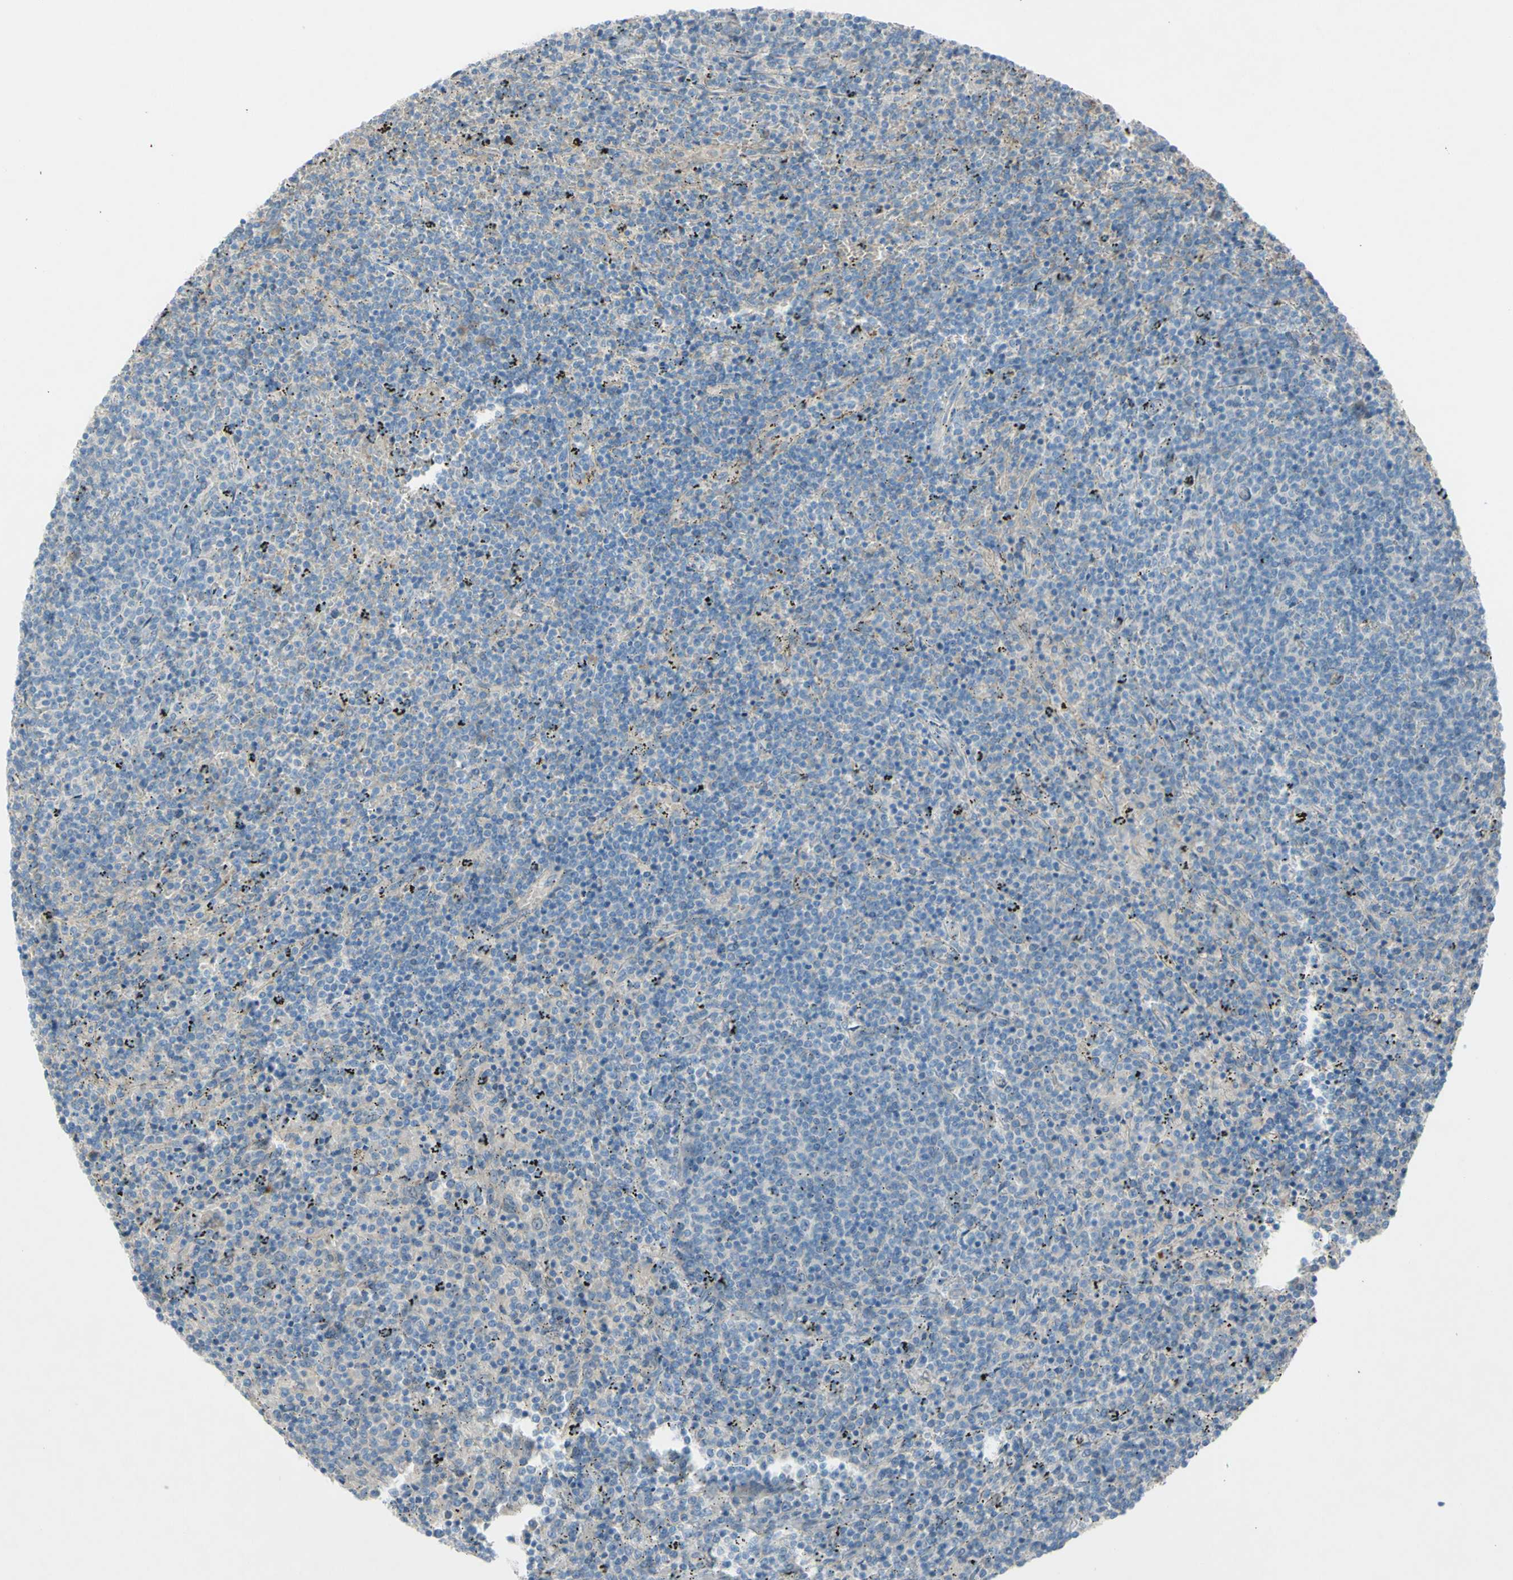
{"staining": {"intensity": "negative", "quantity": "none", "location": "none"}, "tissue": "lymphoma", "cell_type": "Tumor cells", "image_type": "cancer", "snomed": [{"axis": "morphology", "description": "Malignant lymphoma, non-Hodgkin's type, Low grade"}, {"axis": "topography", "description": "Spleen"}], "caption": "Immunohistochemical staining of low-grade malignant lymphoma, non-Hodgkin's type exhibits no significant positivity in tumor cells.", "gene": "ATRN", "patient": {"sex": "female", "age": 50}}